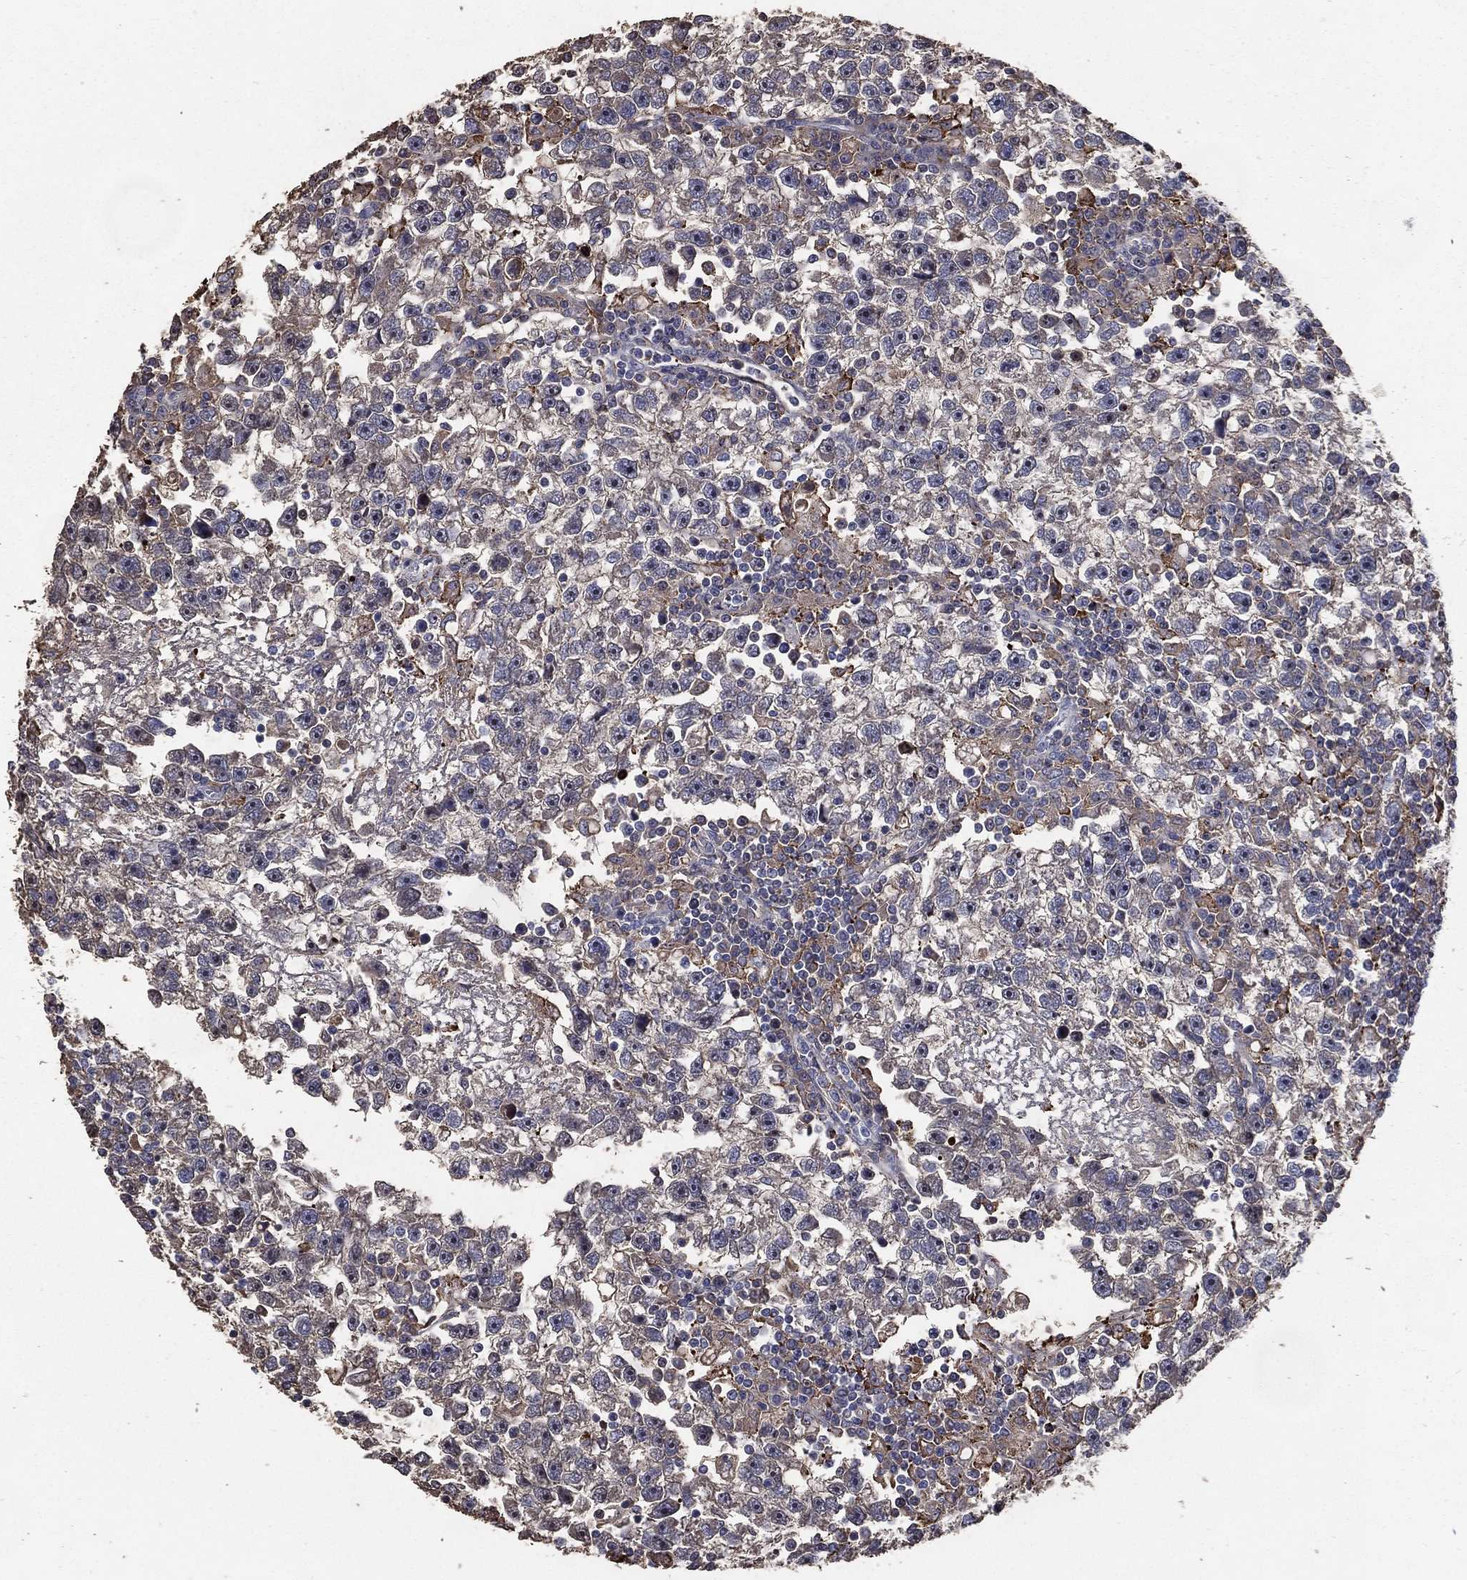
{"staining": {"intensity": "moderate", "quantity": "<25%", "location": "cytoplasmic/membranous"}, "tissue": "testis cancer", "cell_type": "Tumor cells", "image_type": "cancer", "snomed": [{"axis": "morphology", "description": "Seminoma, NOS"}, {"axis": "topography", "description": "Testis"}], "caption": "Protein expression analysis of human testis cancer reveals moderate cytoplasmic/membranous positivity in approximately <25% of tumor cells.", "gene": "EFNA1", "patient": {"sex": "male", "age": 47}}